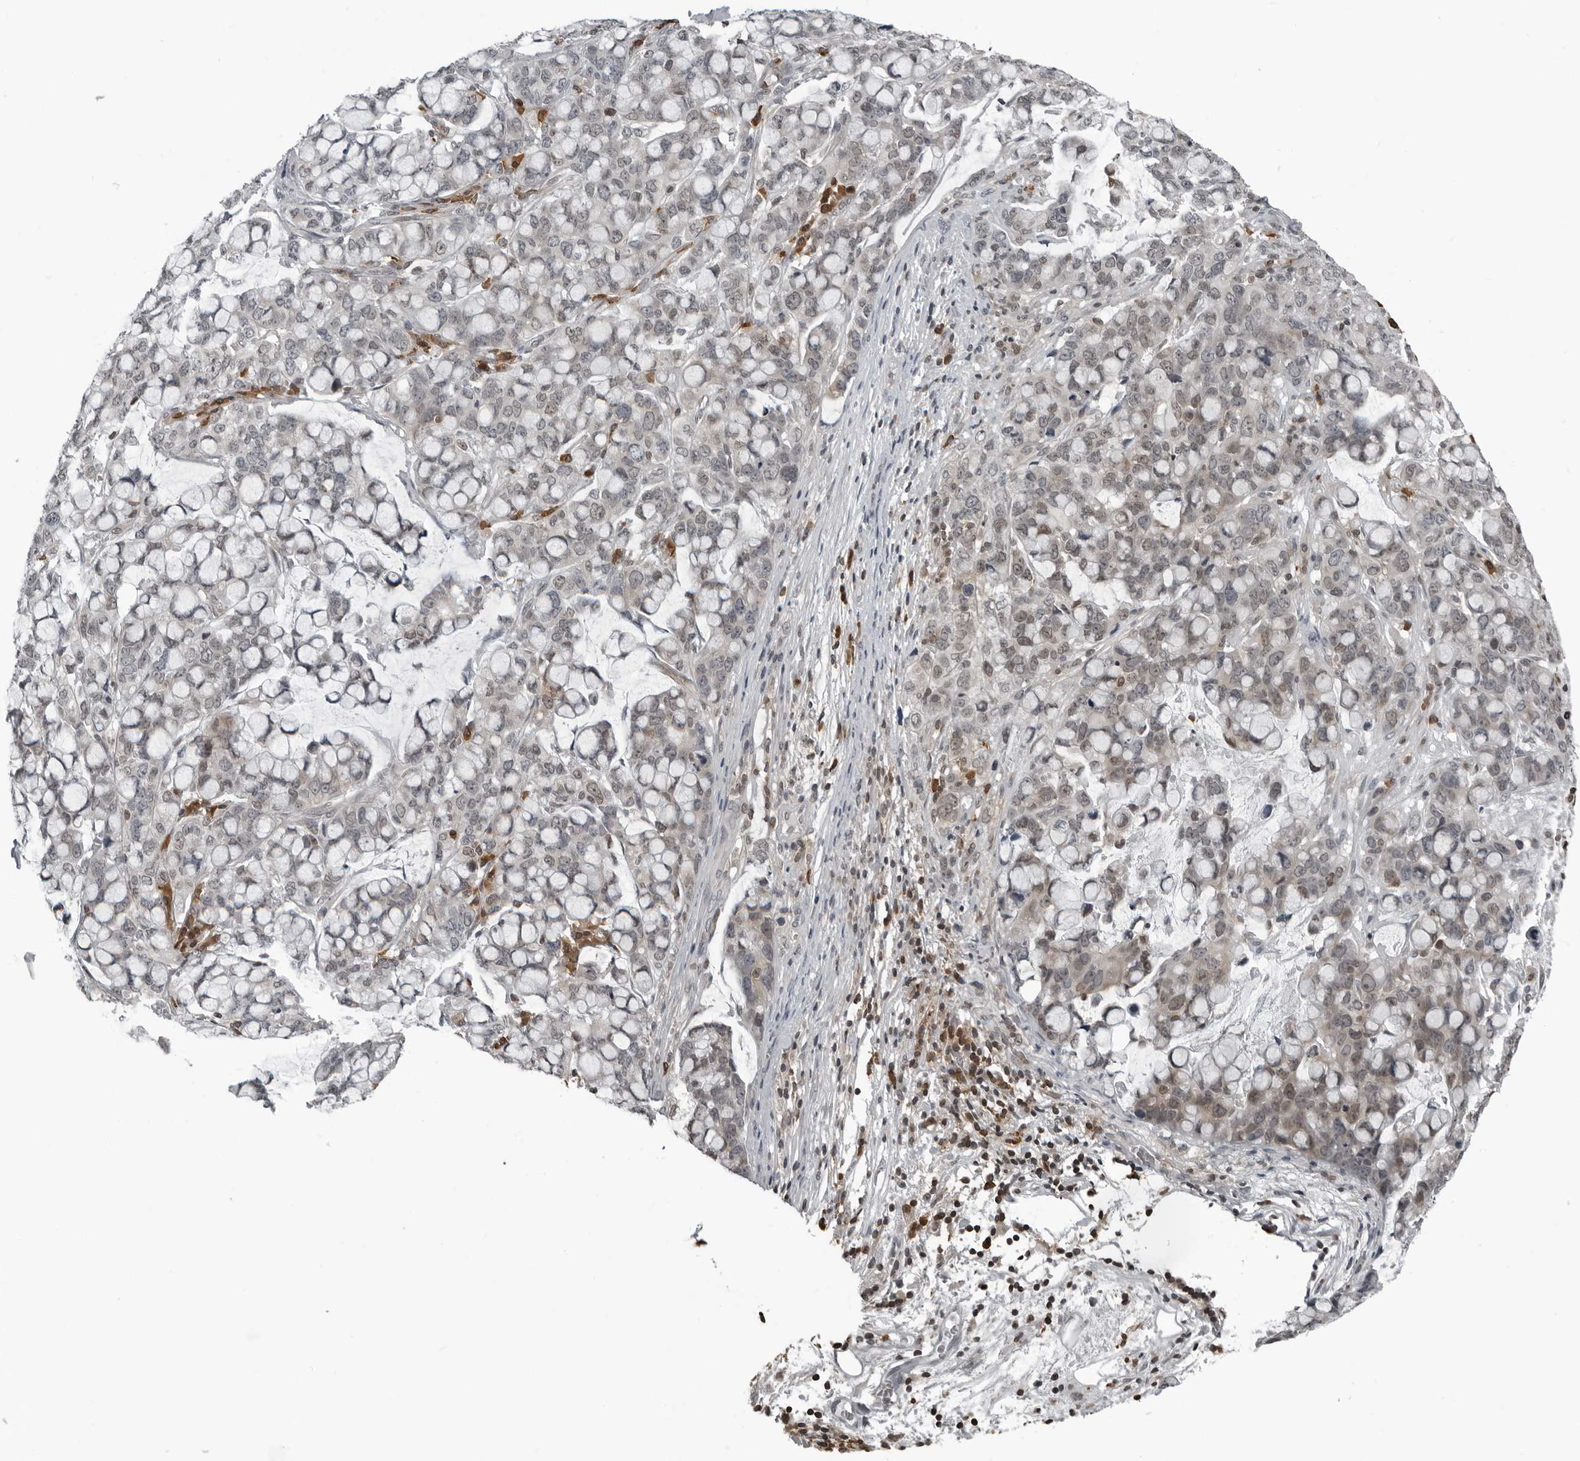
{"staining": {"intensity": "weak", "quantity": ">75%", "location": "cytoplasmic/membranous,nuclear"}, "tissue": "stomach cancer", "cell_type": "Tumor cells", "image_type": "cancer", "snomed": [{"axis": "morphology", "description": "Adenocarcinoma, NOS"}, {"axis": "topography", "description": "Stomach, lower"}], "caption": "Stomach cancer (adenocarcinoma) stained for a protein (brown) displays weak cytoplasmic/membranous and nuclear positive staining in approximately >75% of tumor cells.", "gene": "RTCA", "patient": {"sex": "male", "age": 84}}